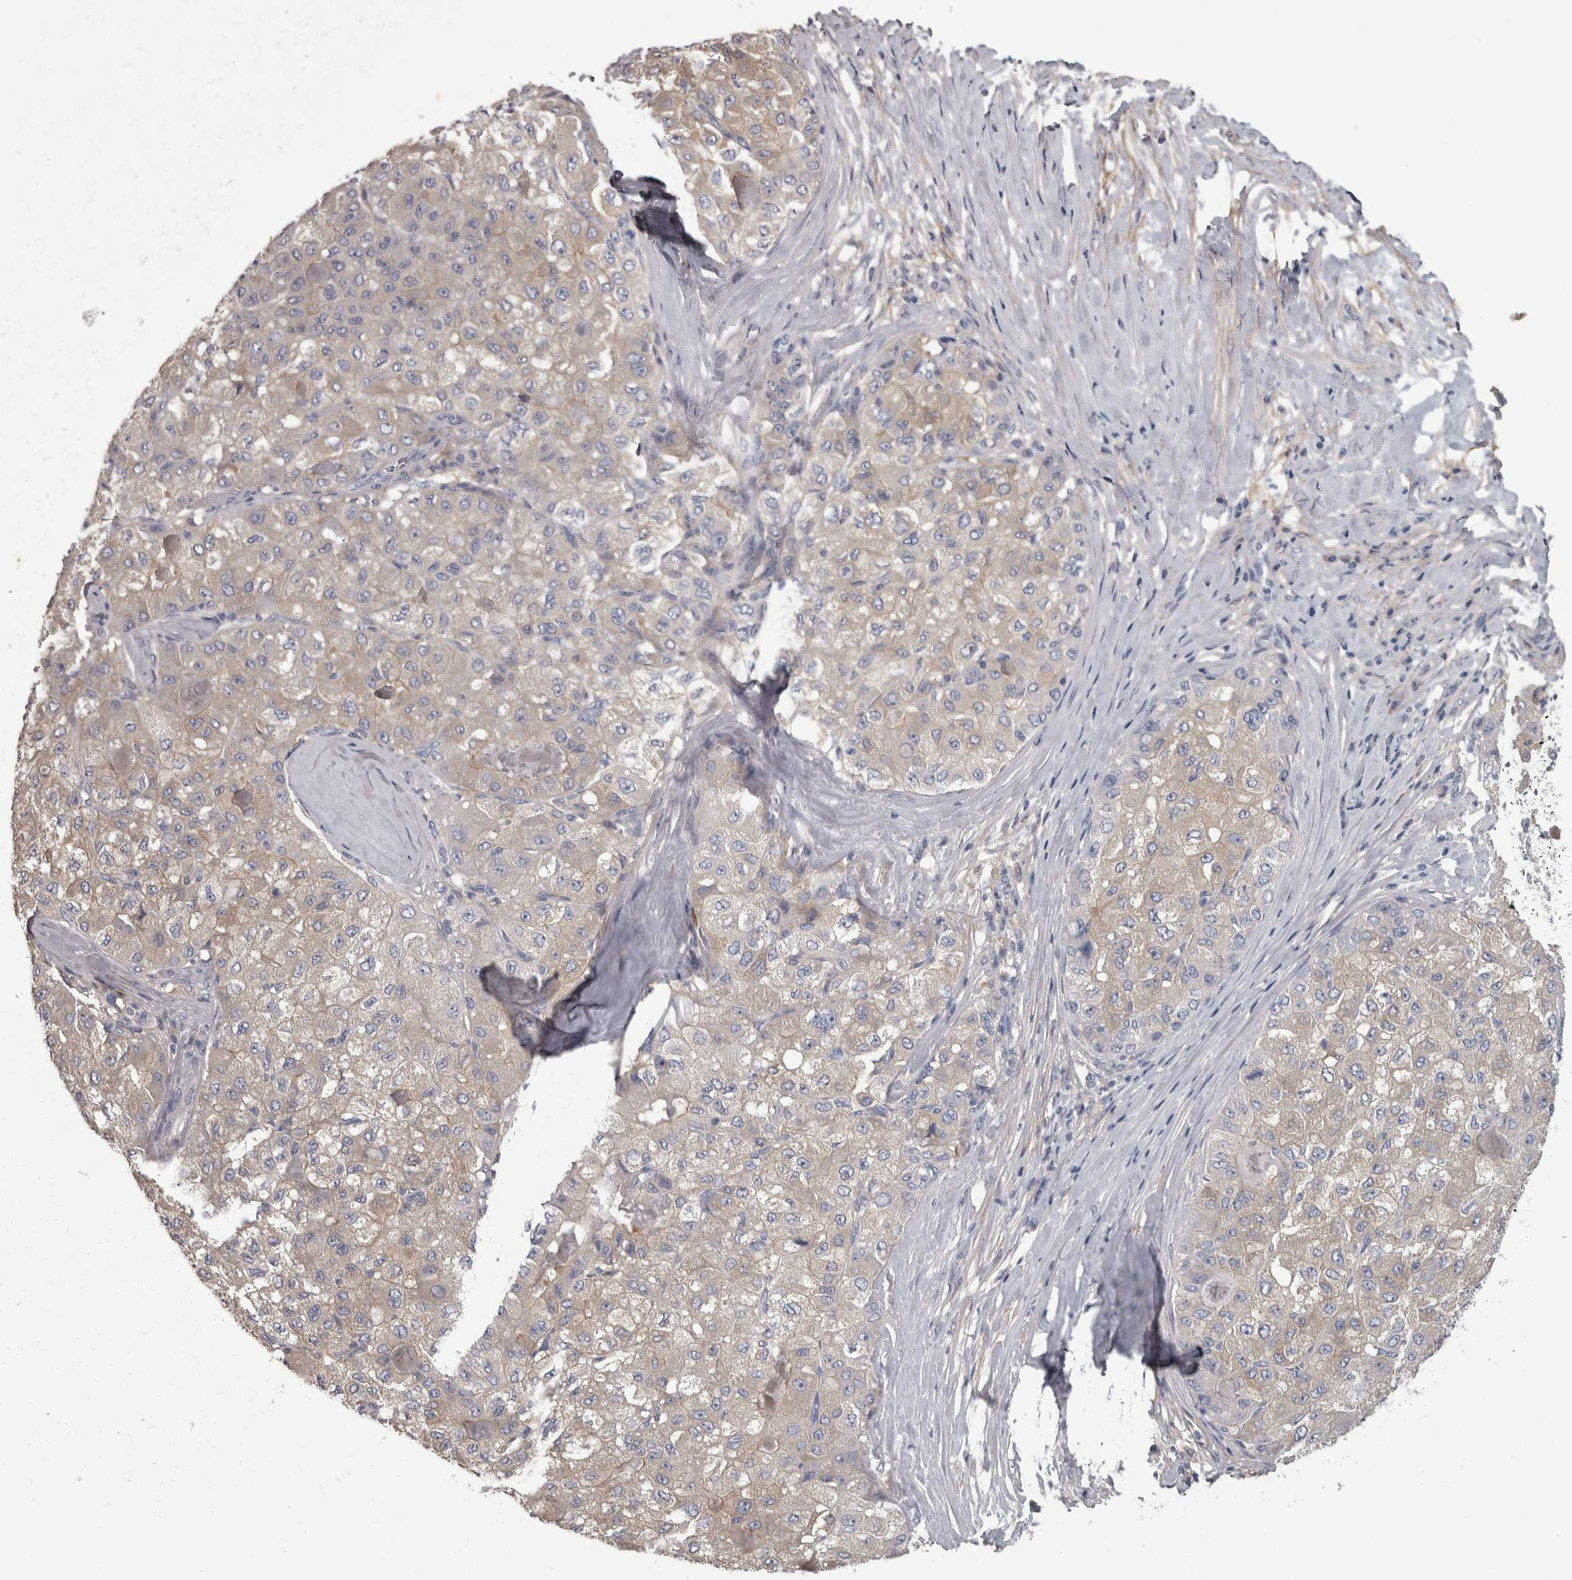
{"staining": {"intensity": "weak", "quantity": "<25%", "location": "cytoplasmic/membranous"}, "tissue": "liver cancer", "cell_type": "Tumor cells", "image_type": "cancer", "snomed": [{"axis": "morphology", "description": "Carcinoma, Hepatocellular, NOS"}, {"axis": "topography", "description": "Liver"}], "caption": "Protein analysis of liver hepatocellular carcinoma reveals no significant positivity in tumor cells.", "gene": "EFEMP2", "patient": {"sex": "male", "age": 80}}